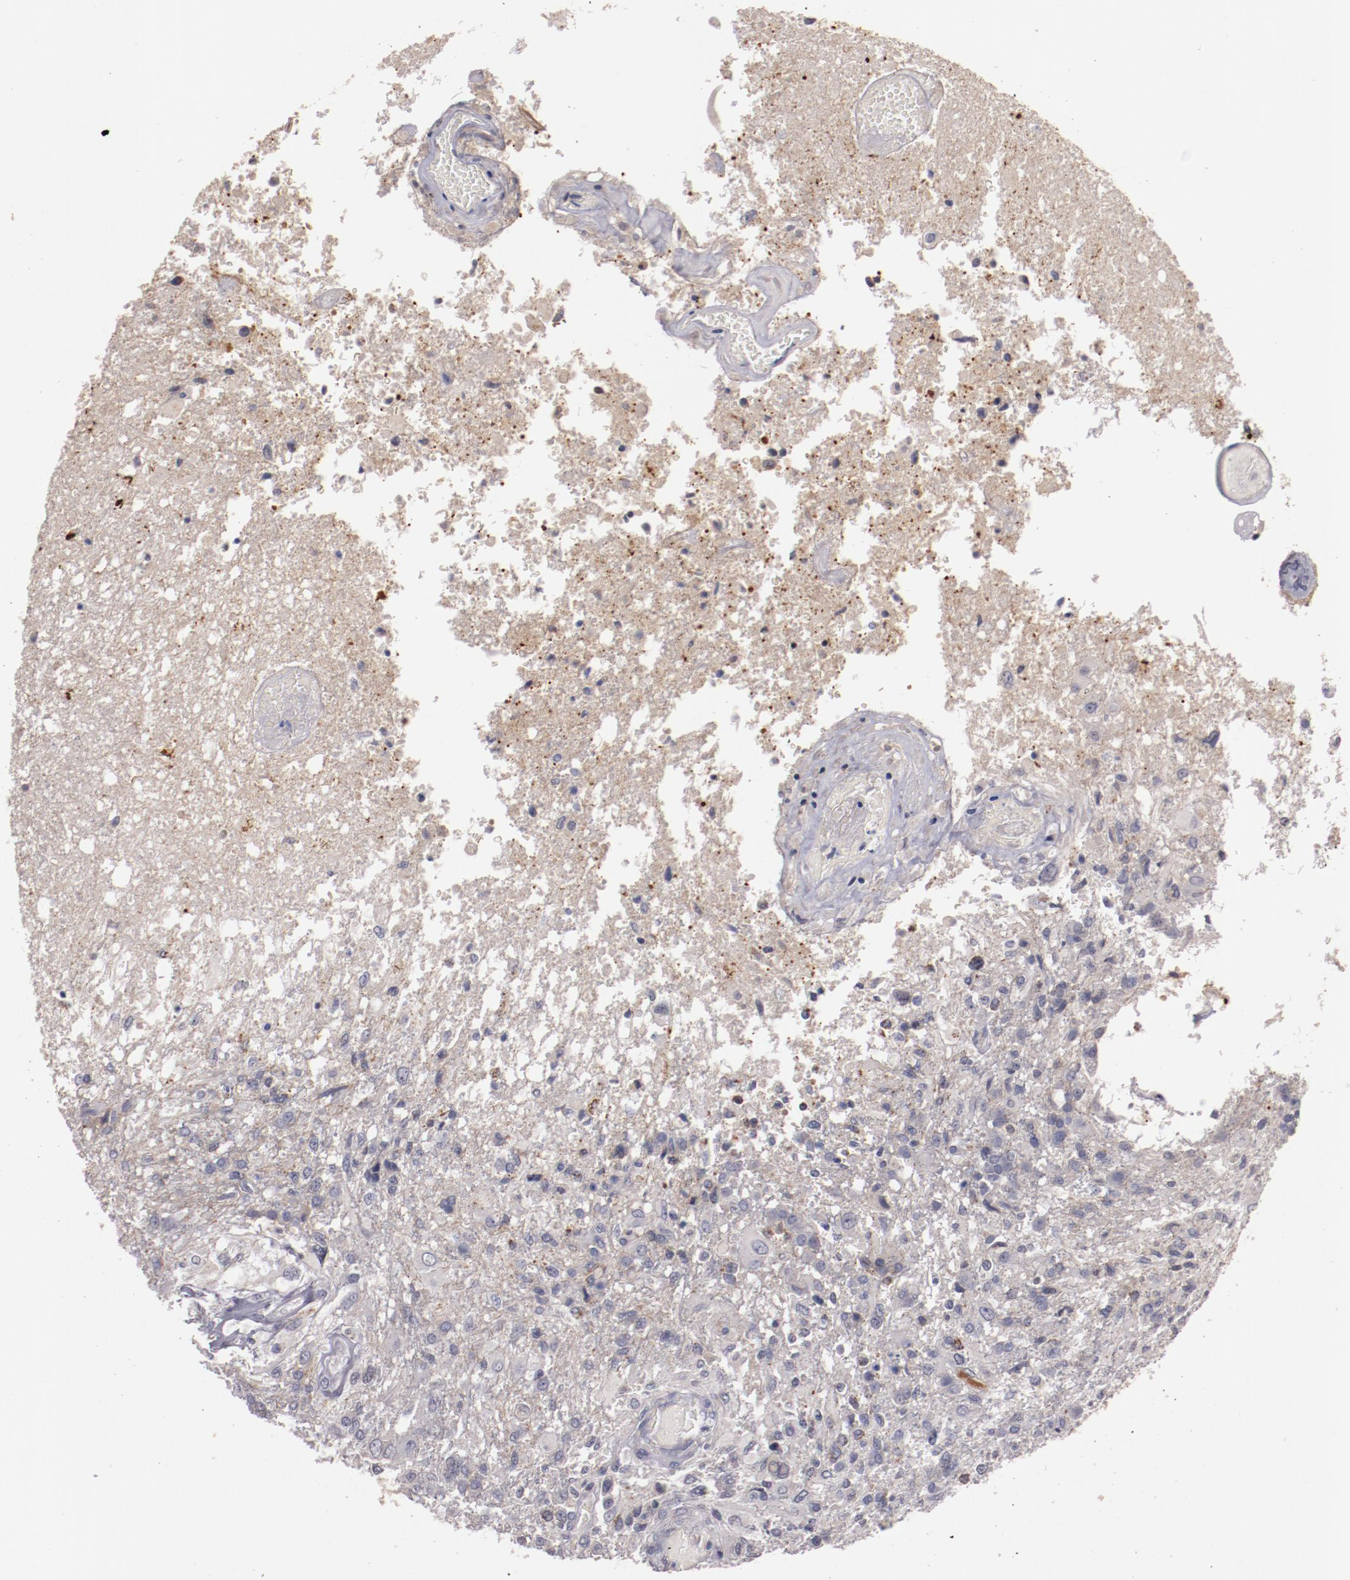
{"staining": {"intensity": "negative", "quantity": "none", "location": "none"}, "tissue": "glioma", "cell_type": "Tumor cells", "image_type": "cancer", "snomed": [{"axis": "morphology", "description": "Glioma, malignant, High grade"}, {"axis": "topography", "description": "Cerebral cortex"}], "caption": "The IHC histopathology image has no significant expression in tumor cells of glioma tissue.", "gene": "MBL2", "patient": {"sex": "male", "age": 79}}